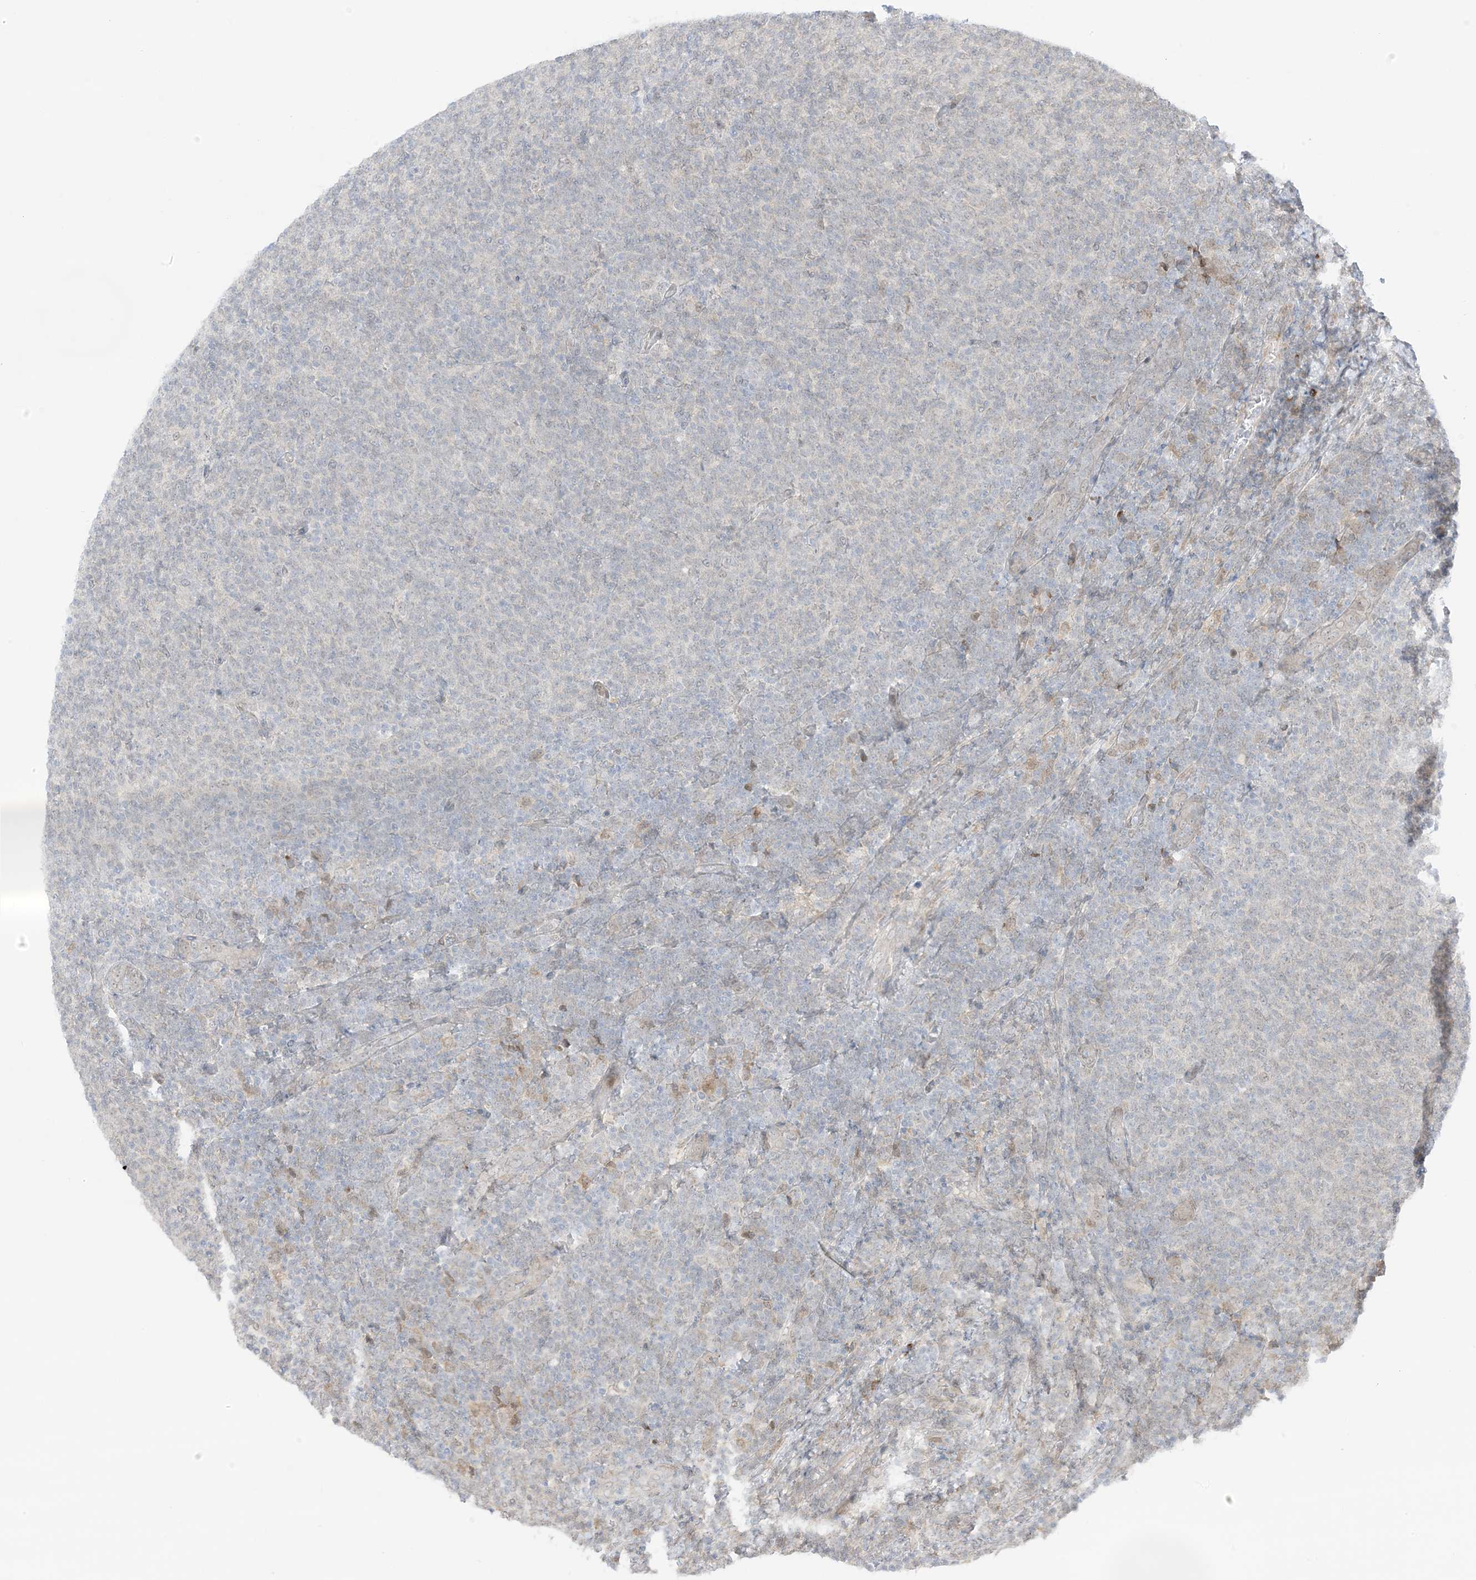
{"staining": {"intensity": "weak", "quantity": "<25%", "location": "cytoplasmic/membranous,nuclear"}, "tissue": "lymphoma", "cell_type": "Tumor cells", "image_type": "cancer", "snomed": [{"axis": "morphology", "description": "Malignant lymphoma, non-Hodgkin's type, Low grade"}, {"axis": "topography", "description": "Lymph node"}], "caption": "An image of human low-grade malignant lymphoma, non-Hodgkin's type is negative for staining in tumor cells.", "gene": "UBE2E2", "patient": {"sex": "male", "age": 66}}